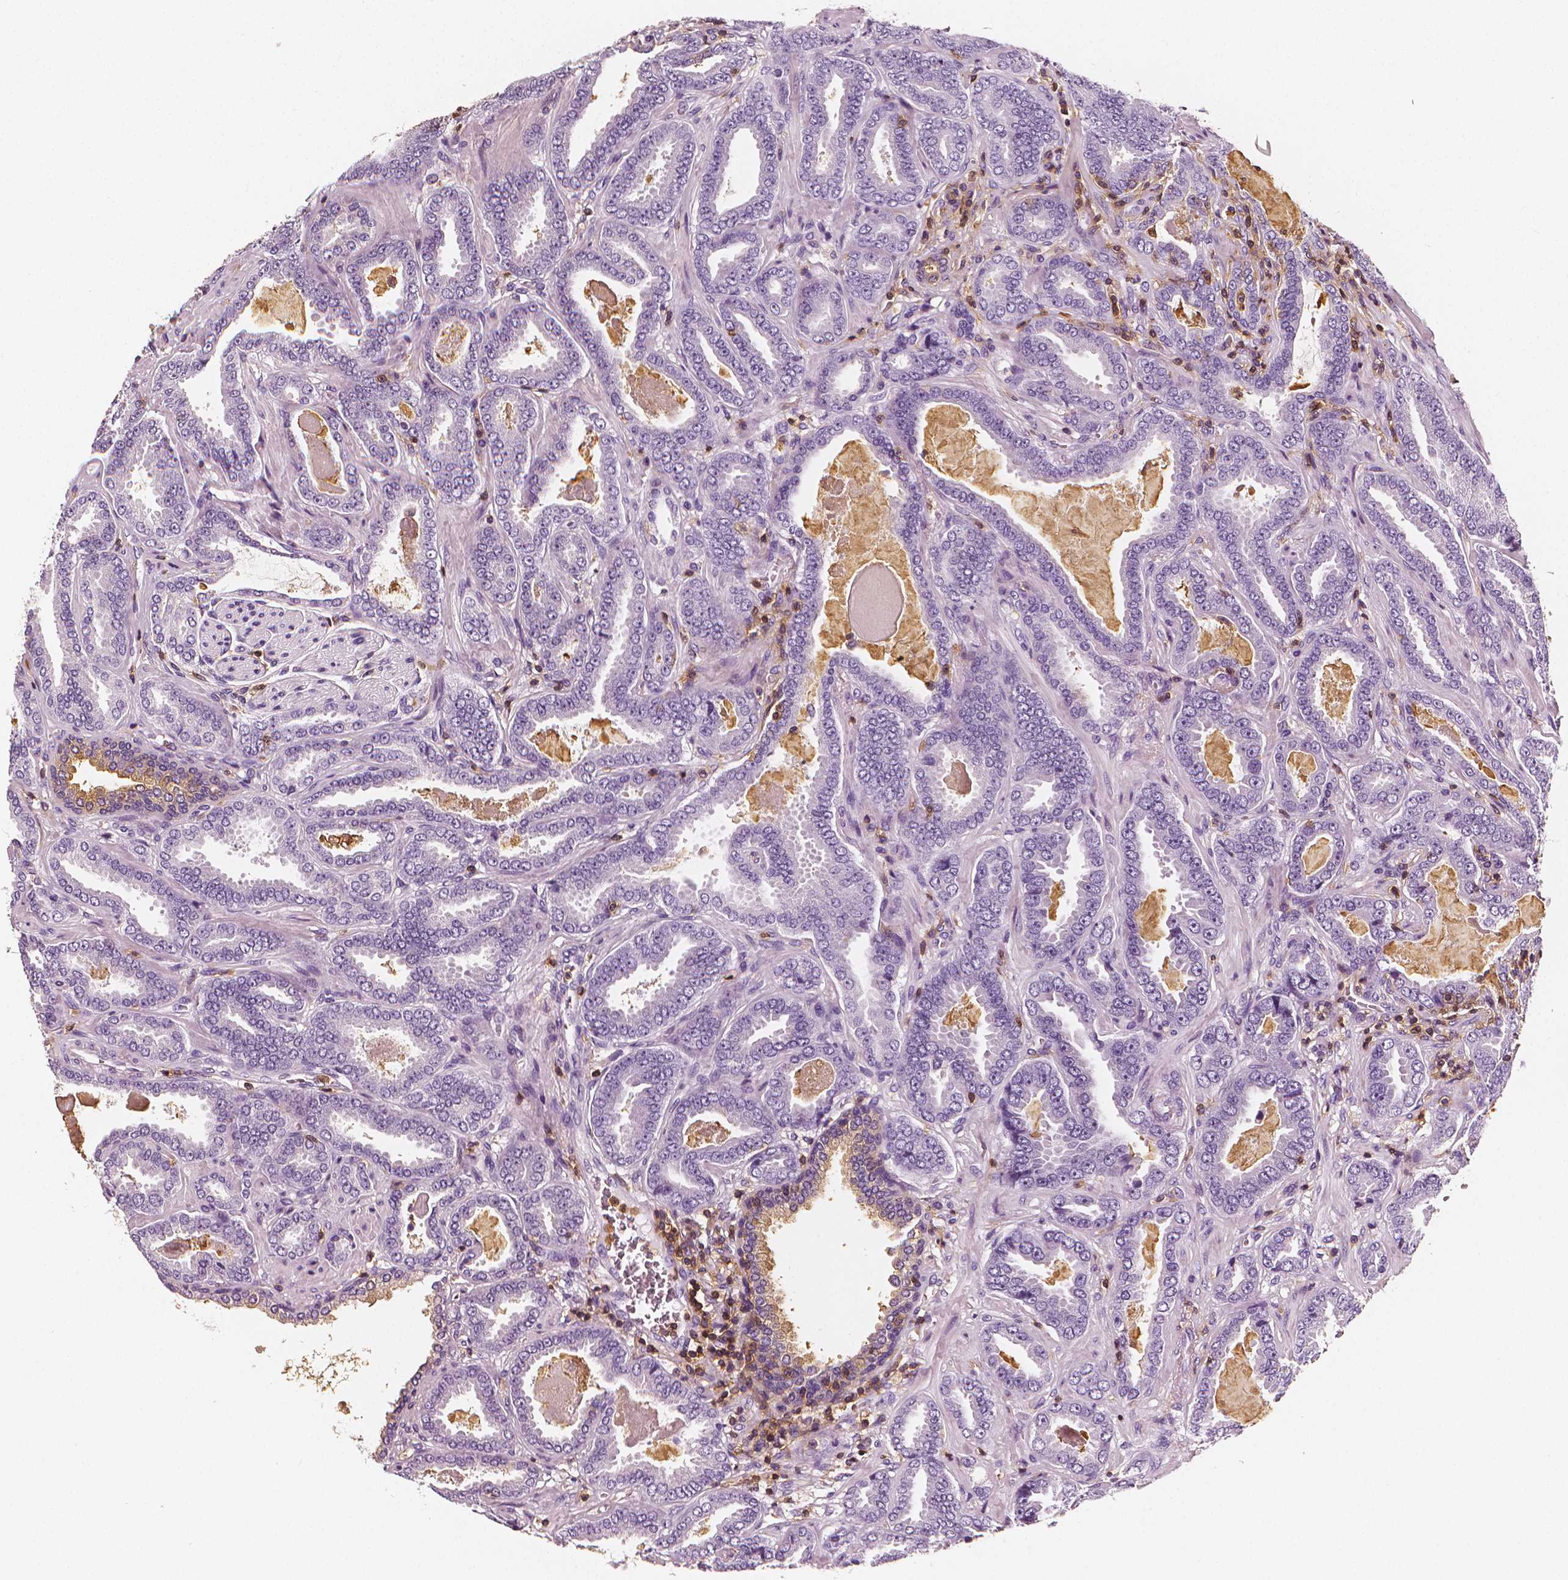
{"staining": {"intensity": "negative", "quantity": "none", "location": "none"}, "tissue": "prostate cancer", "cell_type": "Tumor cells", "image_type": "cancer", "snomed": [{"axis": "morphology", "description": "Adenocarcinoma, NOS"}, {"axis": "topography", "description": "Prostate"}], "caption": "An immunohistochemistry photomicrograph of prostate adenocarcinoma is shown. There is no staining in tumor cells of prostate adenocarcinoma.", "gene": "PTPRC", "patient": {"sex": "male", "age": 64}}